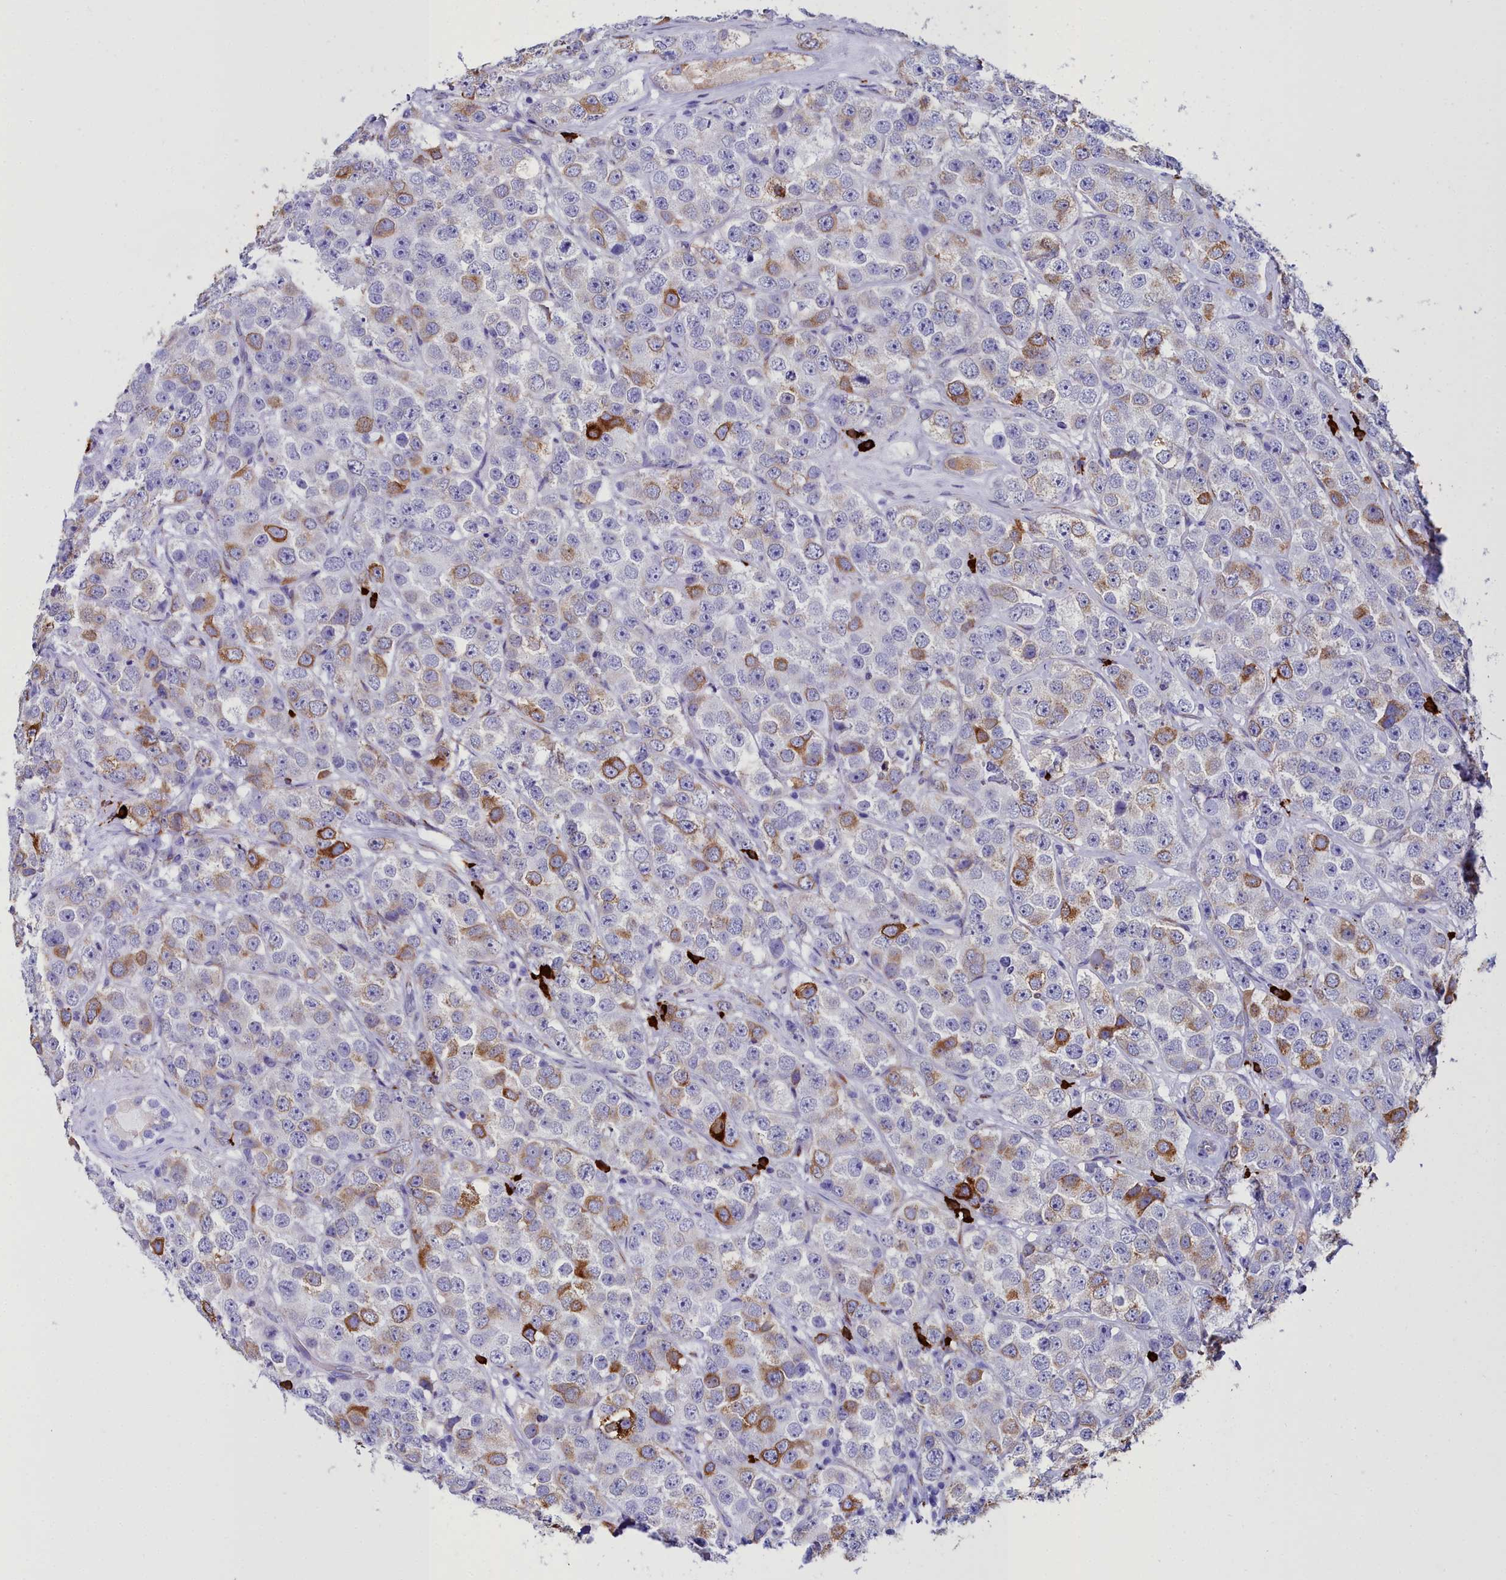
{"staining": {"intensity": "moderate", "quantity": "25%-75%", "location": "cytoplasmic/membranous"}, "tissue": "testis cancer", "cell_type": "Tumor cells", "image_type": "cancer", "snomed": [{"axis": "morphology", "description": "Seminoma, NOS"}, {"axis": "topography", "description": "Testis"}], "caption": "An image of human testis cancer (seminoma) stained for a protein shows moderate cytoplasmic/membranous brown staining in tumor cells. Ihc stains the protein in brown and the nuclei are stained blue.", "gene": "TXNDC5", "patient": {"sex": "male", "age": 28}}